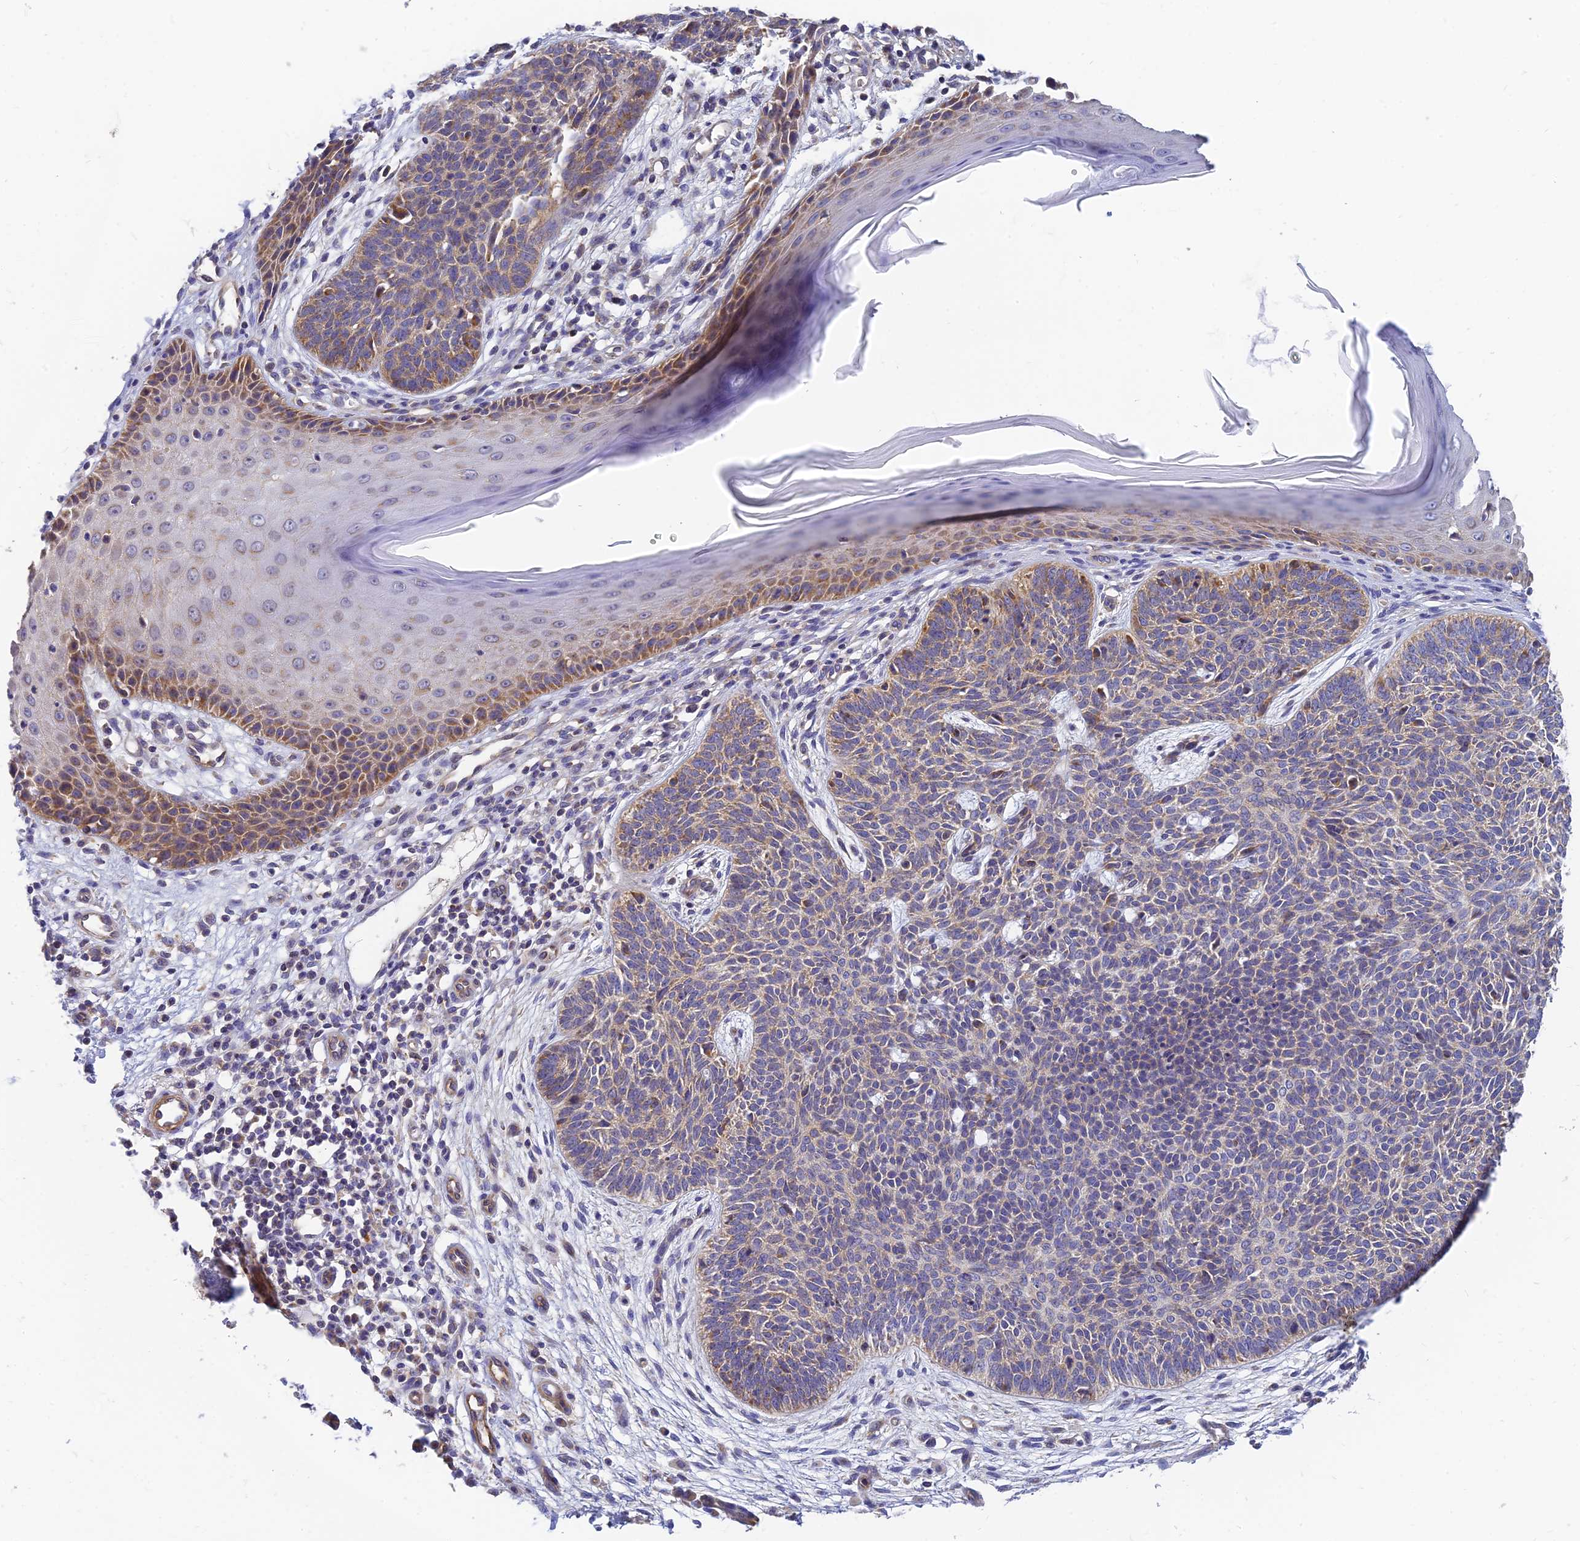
{"staining": {"intensity": "weak", "quantity": ">75%", "location": "cytoplasmic/membranous"}, "tissue": "skin cancer", "cell_type": "Tumor cells", "image_type": "cancer", "snomed": [{"axis": "morphology", "description": "Basal cell carcinoma"}, {"axis": "topography", "description": "Skin"}], "caption": "Immunohistochemistry (DAB (3,3'-diaminobenzidine)) staining of human skin basal cell carcinoma demonstrates weak cytoplasmic/membranous protein expression in approximately >75% of tumor cells.", "gene": "MRPL15", "patient": {"sex": "female", "age": 66}}